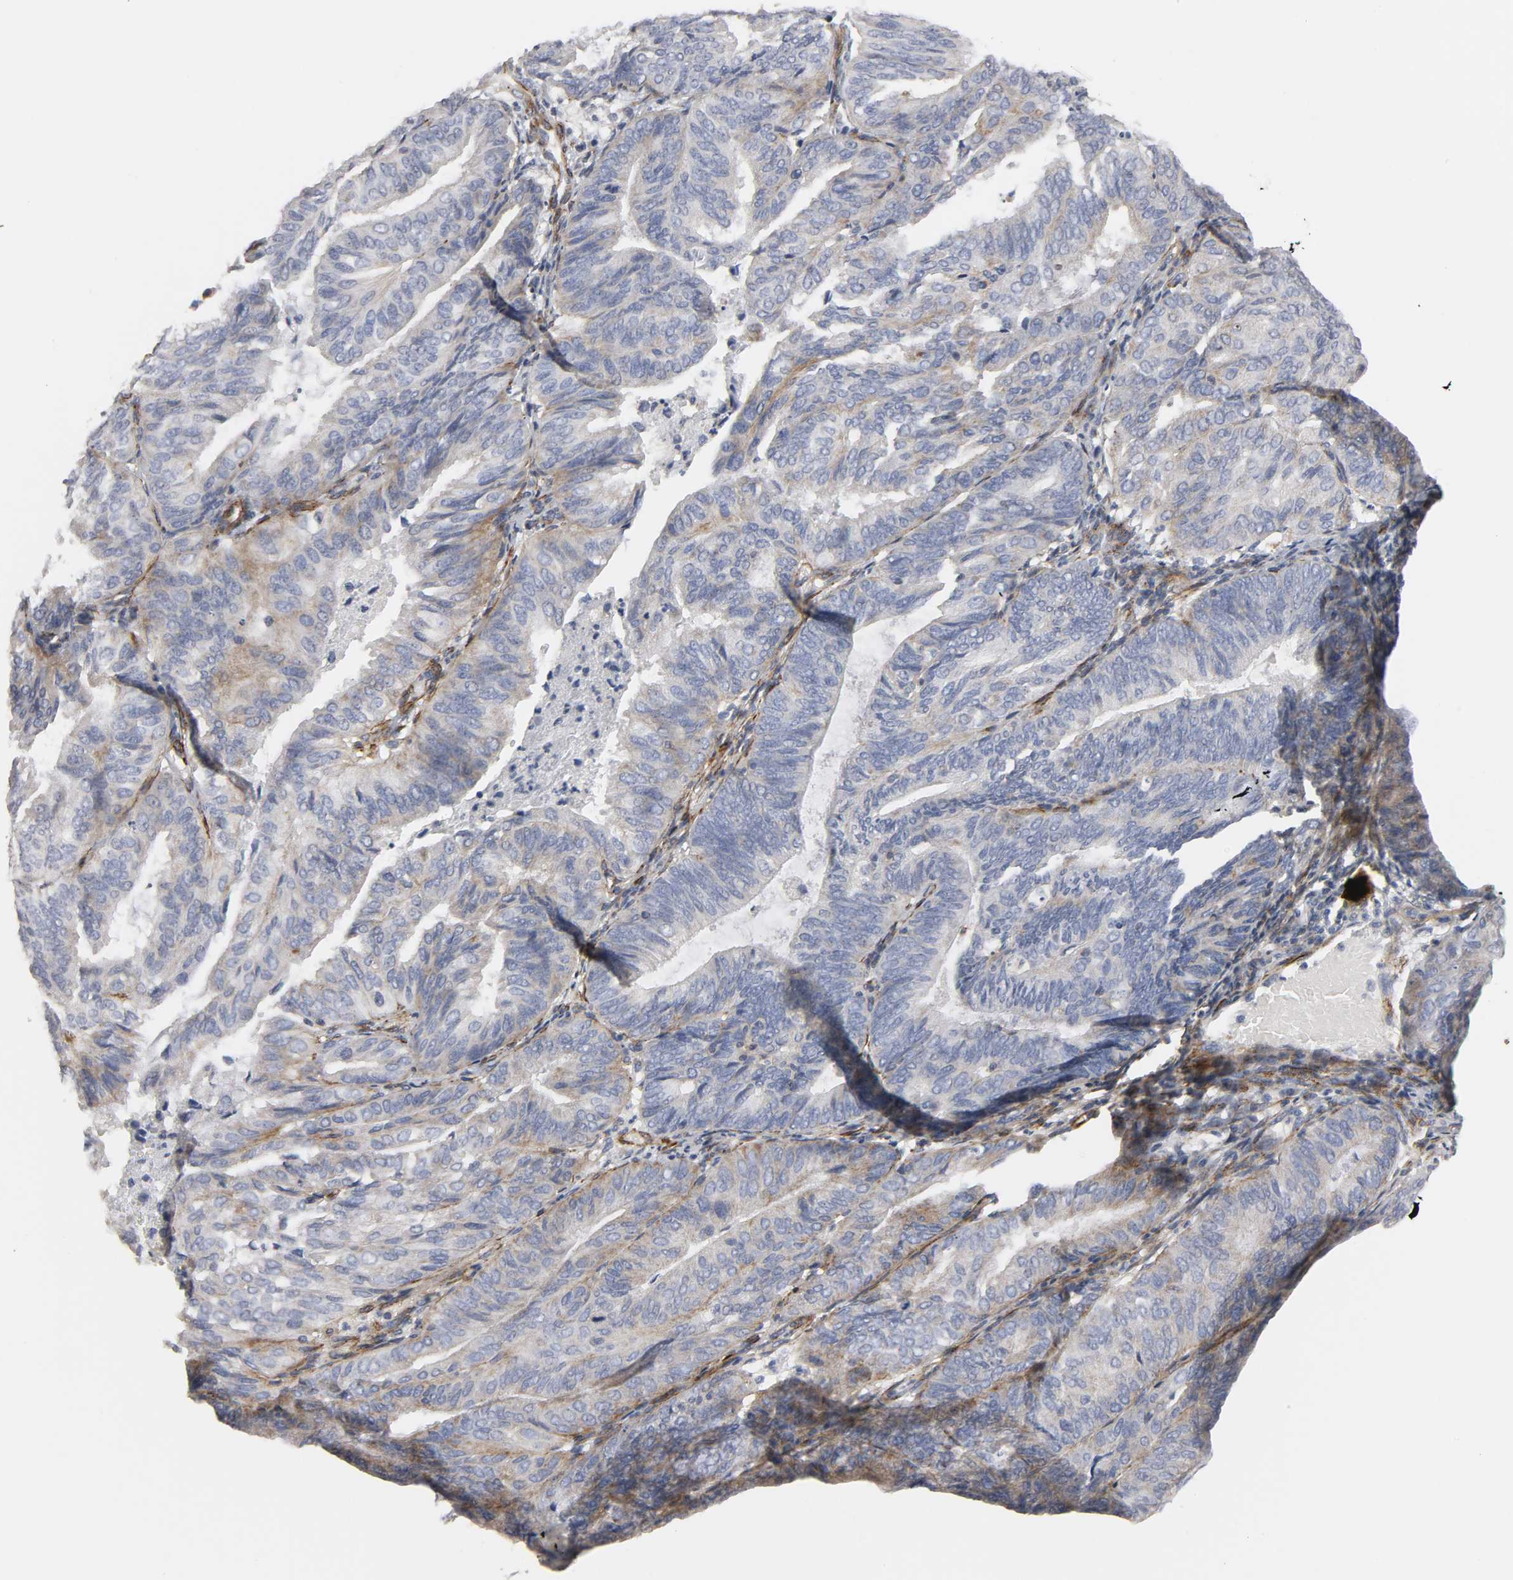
{"staining": {"intensity": "negative", "quantity": "none", "location": "none"}, "tissue": "endometrial cancer", "cell_type": "Tumor cells", "image_type": "cancer", "snomed": [{"axis": "morphology", "description": "Adenocarcinoma, NOS"}, {"axis": "topography", "description": "Endometrium"}], "caption": "Adenocarcinoma (endometrial) was stained to show a protein in brown. There is no significant staining in tumor cells.", "gene": "GNG2", "patient": {"sex": "female", "age": 59}}